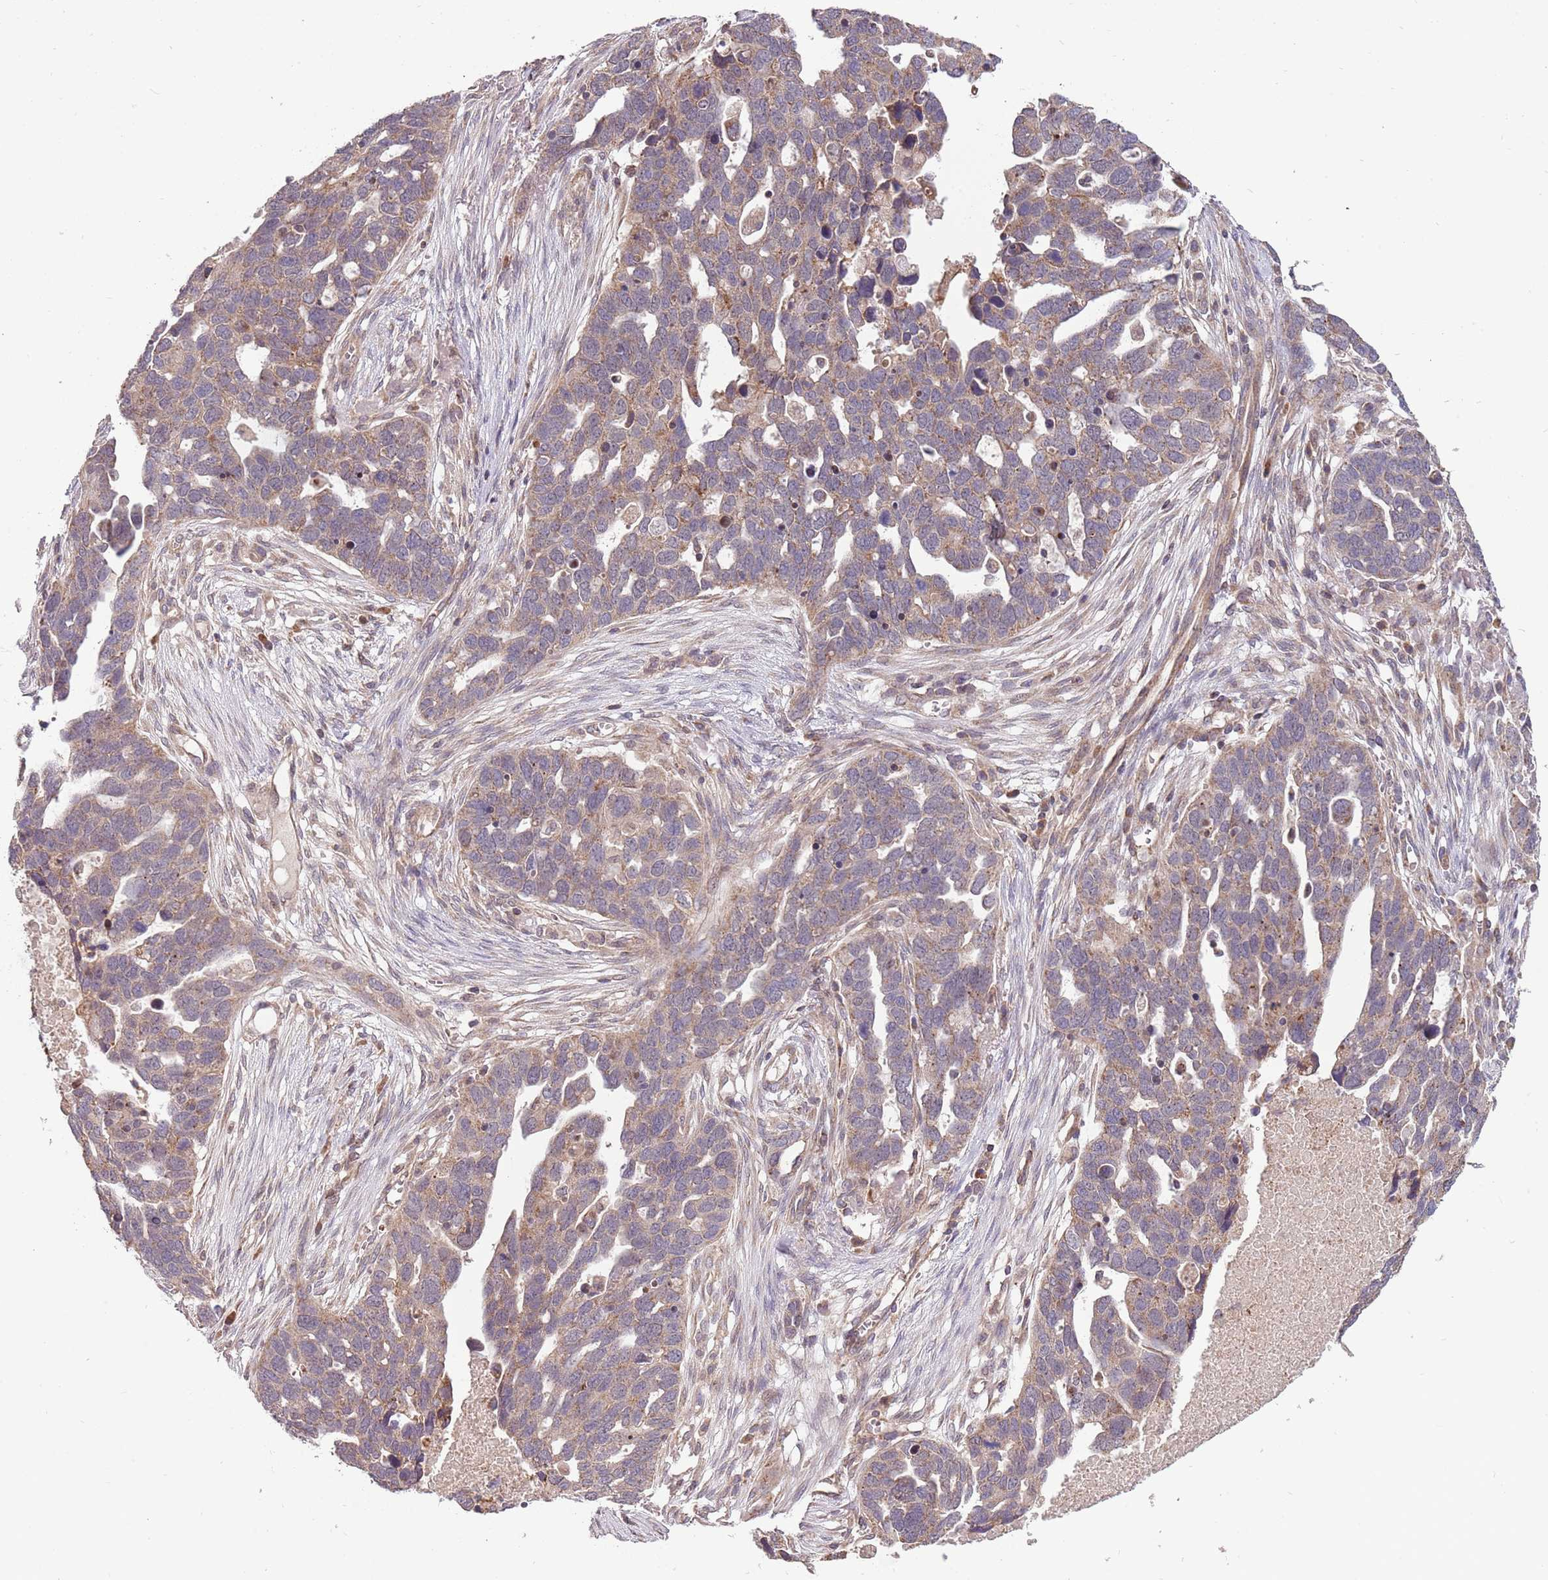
{"staining": {"intensity": "weak", "quantity": "25%-75%", "location": "cytoplasmic/membranous"}, "tissue": "ovarian cancer", "cell_type": "Tumor cells", "image_type": "cancer", "snomed": [{"axis": "morphology", "description": "Cystadenocarcinoma, serous, NOS"}, {"axis": "topography", "description": "Ovary"}], "caption": "A photomicrograph of human ovarian cancer (serous cystadenocarcinoma) stained for a protein demonstrates weak cytoplasmic/membranous brown staining in tumor cells.", "gene": "RNF181", "patient": {"sex": "female", "age": 54}}